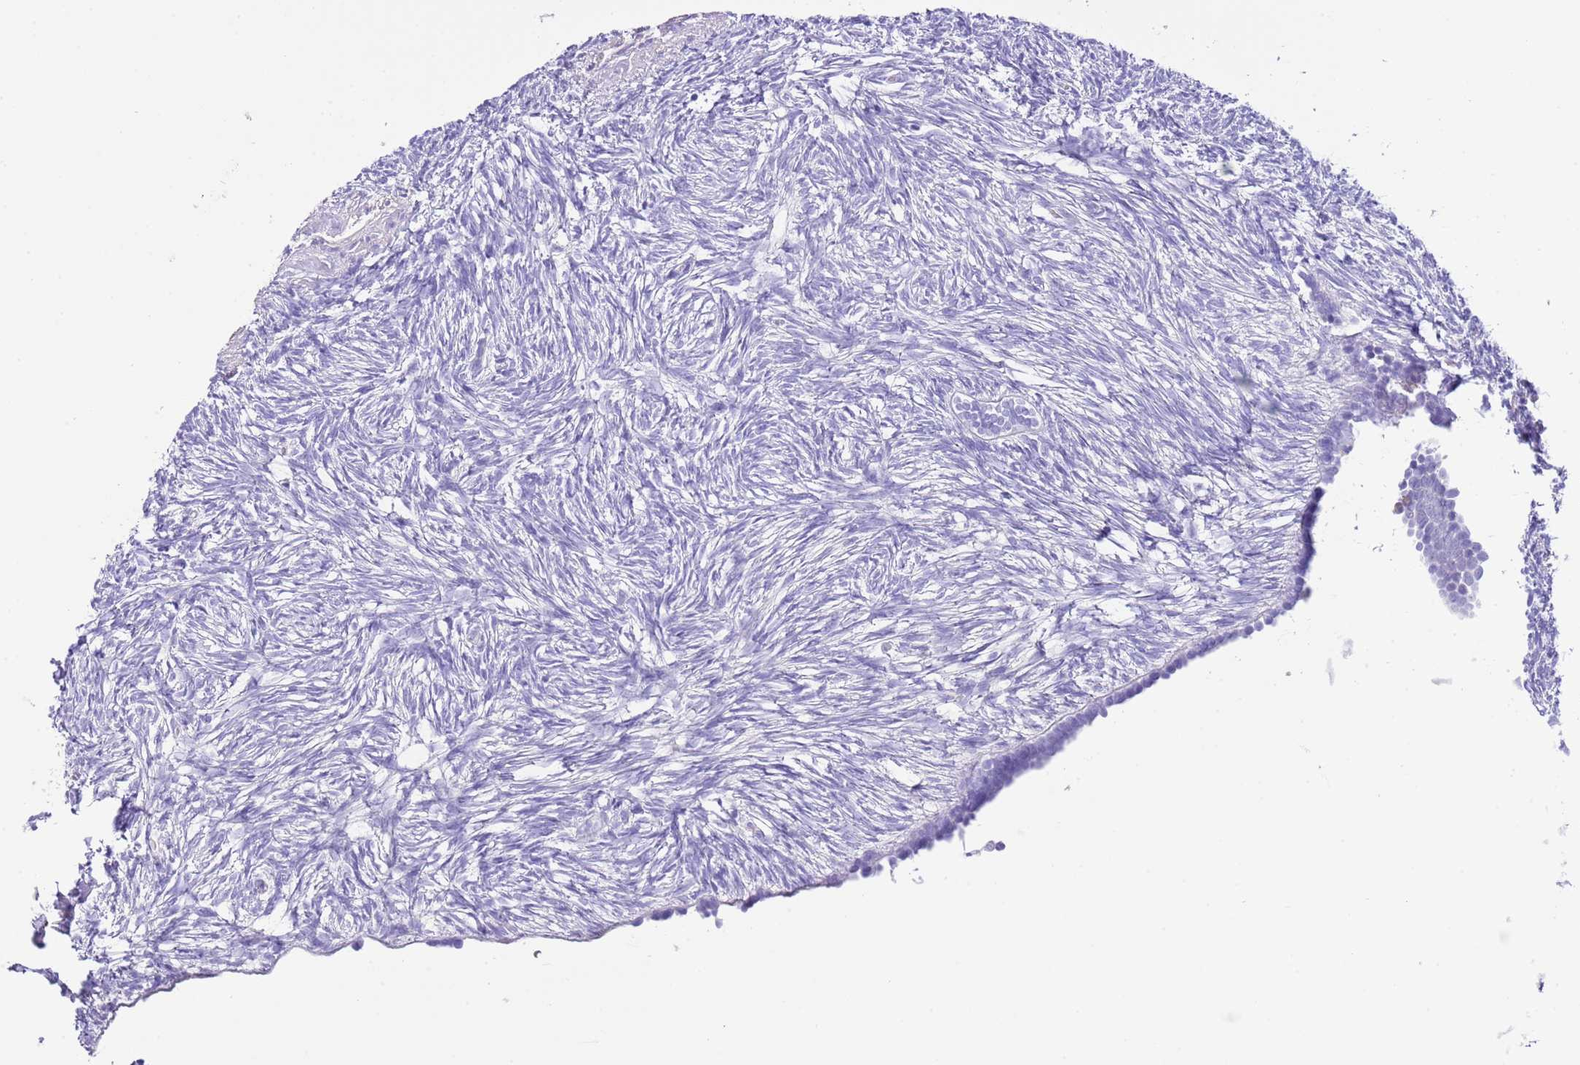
{"staining": {"intensity": "negative", "quantity": "none", "location": "none"}, "tissue": "ovary", "cell_type": "Follicle cells", "image_type": "normal", "snomed": [{"axis": "morphology", "description": "Normal tissue, NOS"}, {"axis": "topography", "description": "Ovary"}], "caption": "Immunohistochemistry of benign ovary reveals no positivity in follicle cells.", "gene": "BHLHA15", "patient": {"sex": "female", "age": 51}}